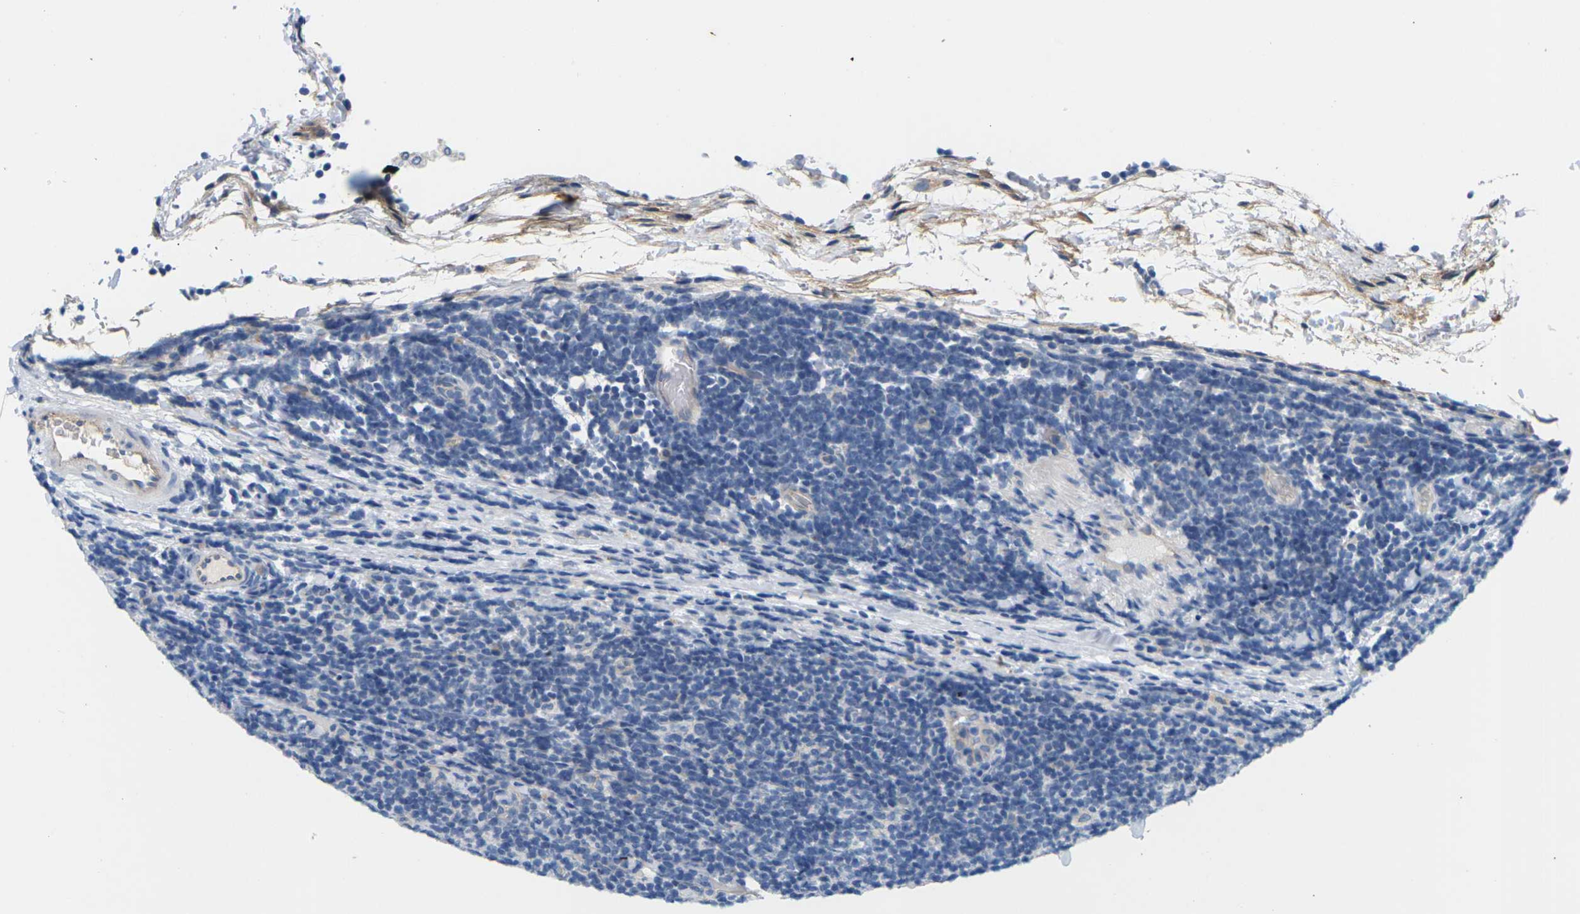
{"staining": {"intensity": "negative", "quantity": "none", "location": "none"}, "tissue": "lymphoma", "cell_type": "Tumor cells", "image_type": "cancer", "snomed": [{"axis": "morphology", "description": "Malignant lymphoma, non-Hodgkin's type, Low grade"}, {"axis": "topography", "description": "Lymph node"}], "caption": "Immunohistochemistry image of lymphoma stained for a protein (brown), which displays no expression in tumor cells. (DAB (3,3'-diaminobenzidine) IHC, high magnification).", "gene": "ITGA5", "patient": {"sex": "male", "age": 83}}